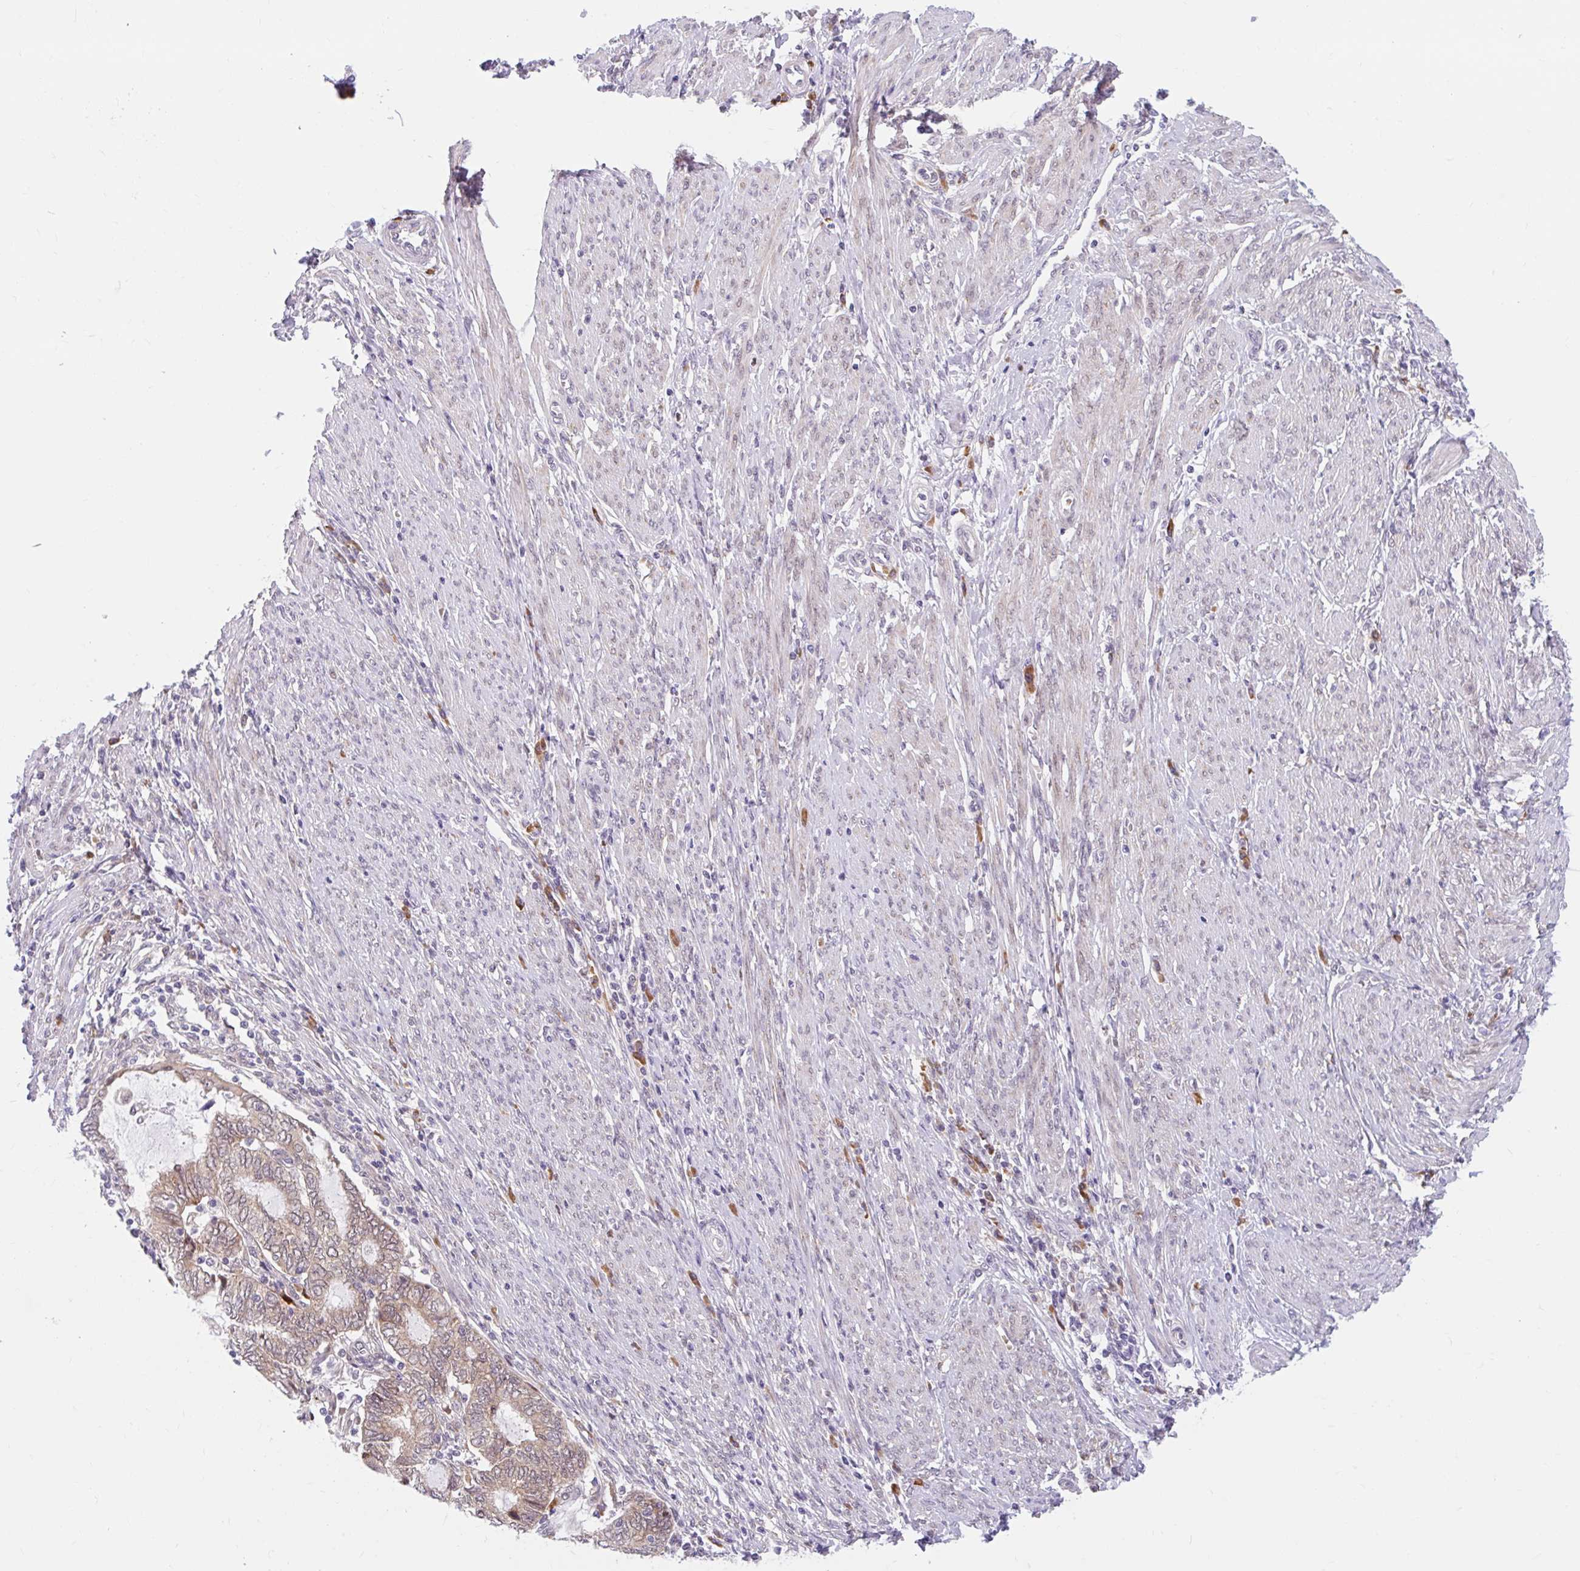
{"staining": {"intensity": "moderate", "quantity": ">75%", "location": "cytoplasmic/membranous"}, "tissue": "endometrial cancer", "cell_type": "Tumor cells", "image_type": "cancer", "snomed": [{"axis": "morphology", "description": "Adenocarcinoma, NOS"}, {"axis": "topography", "description": "Uterus"}, {"axis": "topography", "description": "Endometrium"}], "caption": "Immunohistochemical staining of human adenocarcinoma (endometrial) shows moderate cytoplasmic/membranous protein staining in about >75% of tumor cells. (DAB = brown stain, brightfield microscopy at high magnification).", "gene": "SRSF10", "patient": {"sex": "female", "age": 70}}